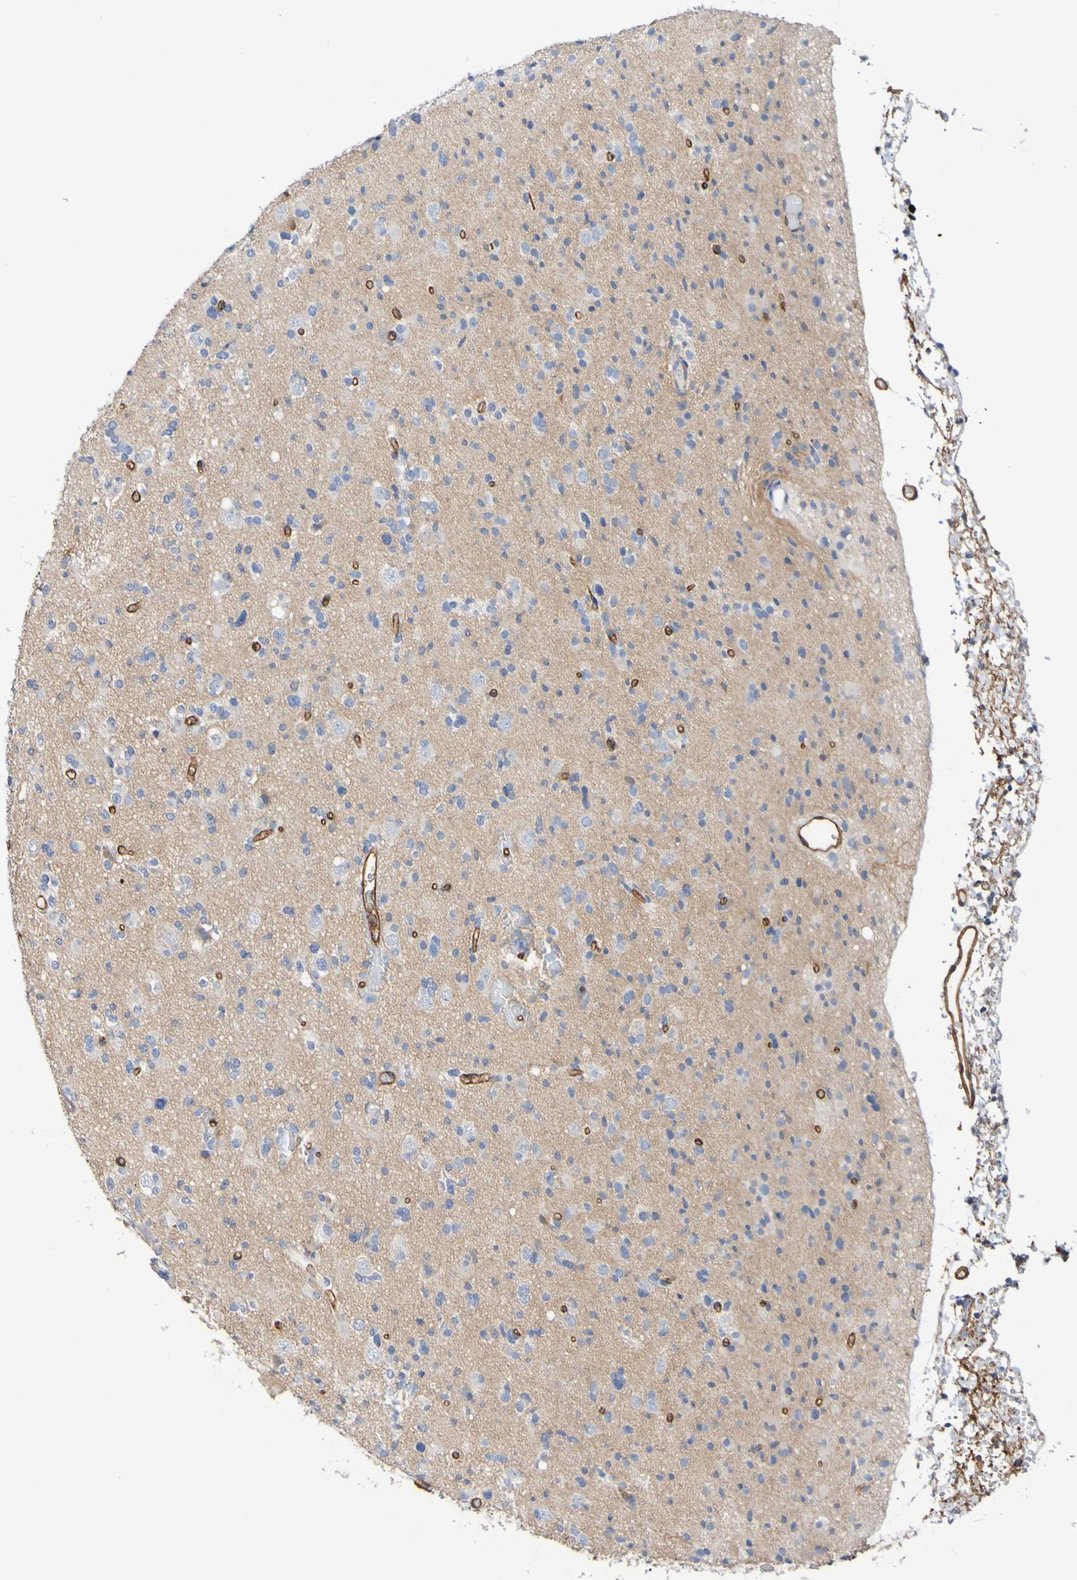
{"staining": {"intensity": "negative", "quantity": "none", "location": "none"}, "tissue": "glioma", "cell_type": "Tumor cells", "image_type": "cancer", "snomed": [{"axis": "morphology", "description": "Glioma, malignant, Low grade"}, {"axis": "topography", "description": "Brain"}], "caption": "IHC micrograph of glioma stained for a protein (brown), which shows no staining in tumor cells.", "gene": "SLC3A2", "patient": {"sex": "female", "age": 22}}